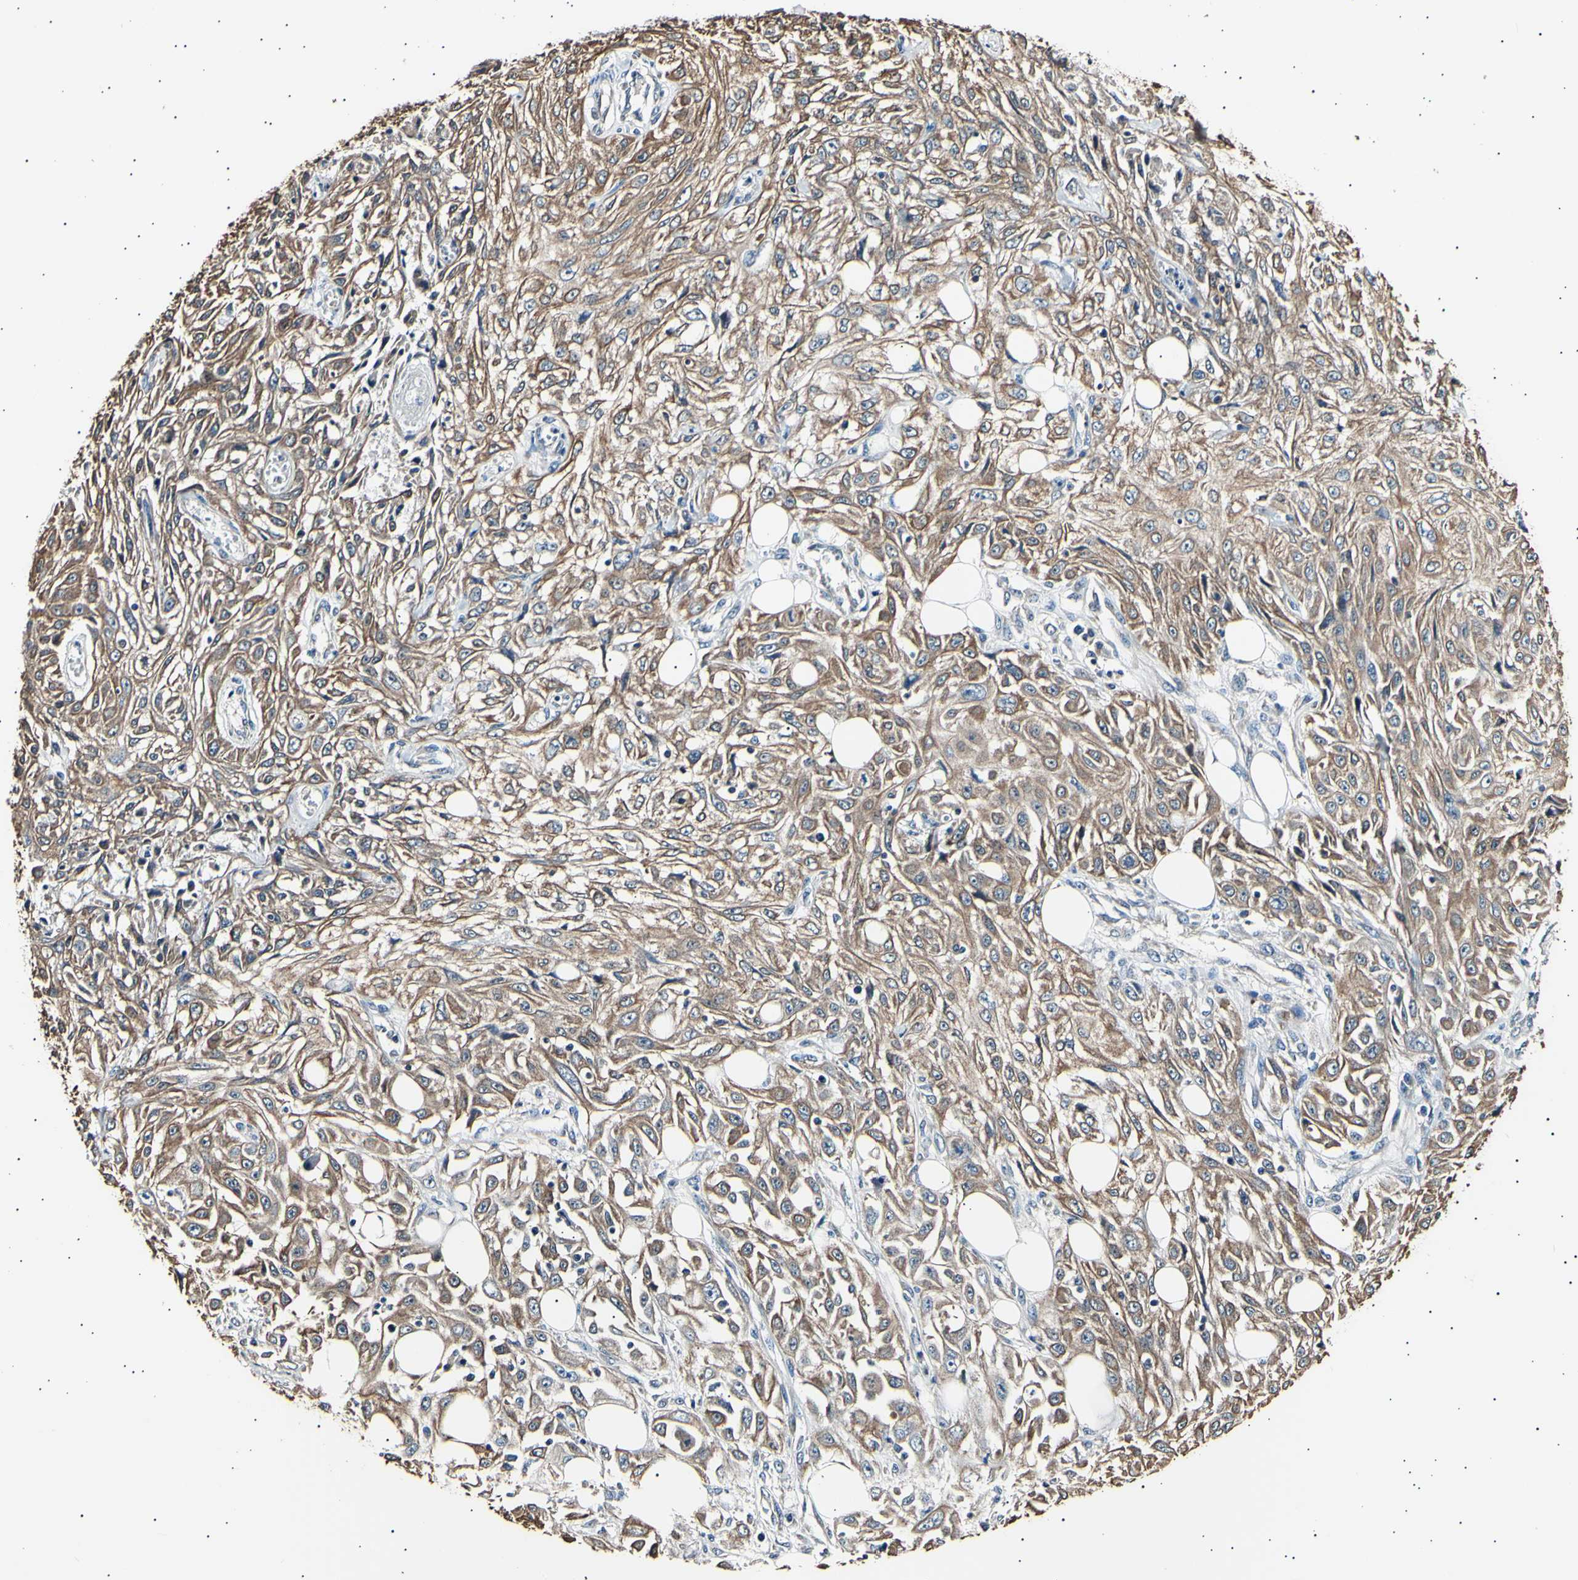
{"staining": {"intensity": "moderate", "quantity": ">75%", "location": "cytoplasmic/membranous"}, "tissue": "skin cancer", "cell_type": "Tumor cells", "image_type": "cancer", "snomed": [{"axis": "morphology", "description": "Squamous cell carcinoma, NOS"}, {"axis": "morphology", "description": "Squamous cell carcinoma, metastatic, NOS"}, {"axis": "topography", "description": "Skin"}, {"axis": "topography", "description": "Lymph node"}], "caption": "DAB immunohistochemical staining of skin cancer (squamous cell carcinoma) exhibits moderate cytoplasmic/membranous protein positivity in approximately >75% of tumor cells.", "gene": "ITGA6", "patient": {"sex": "male", "age": 75}}